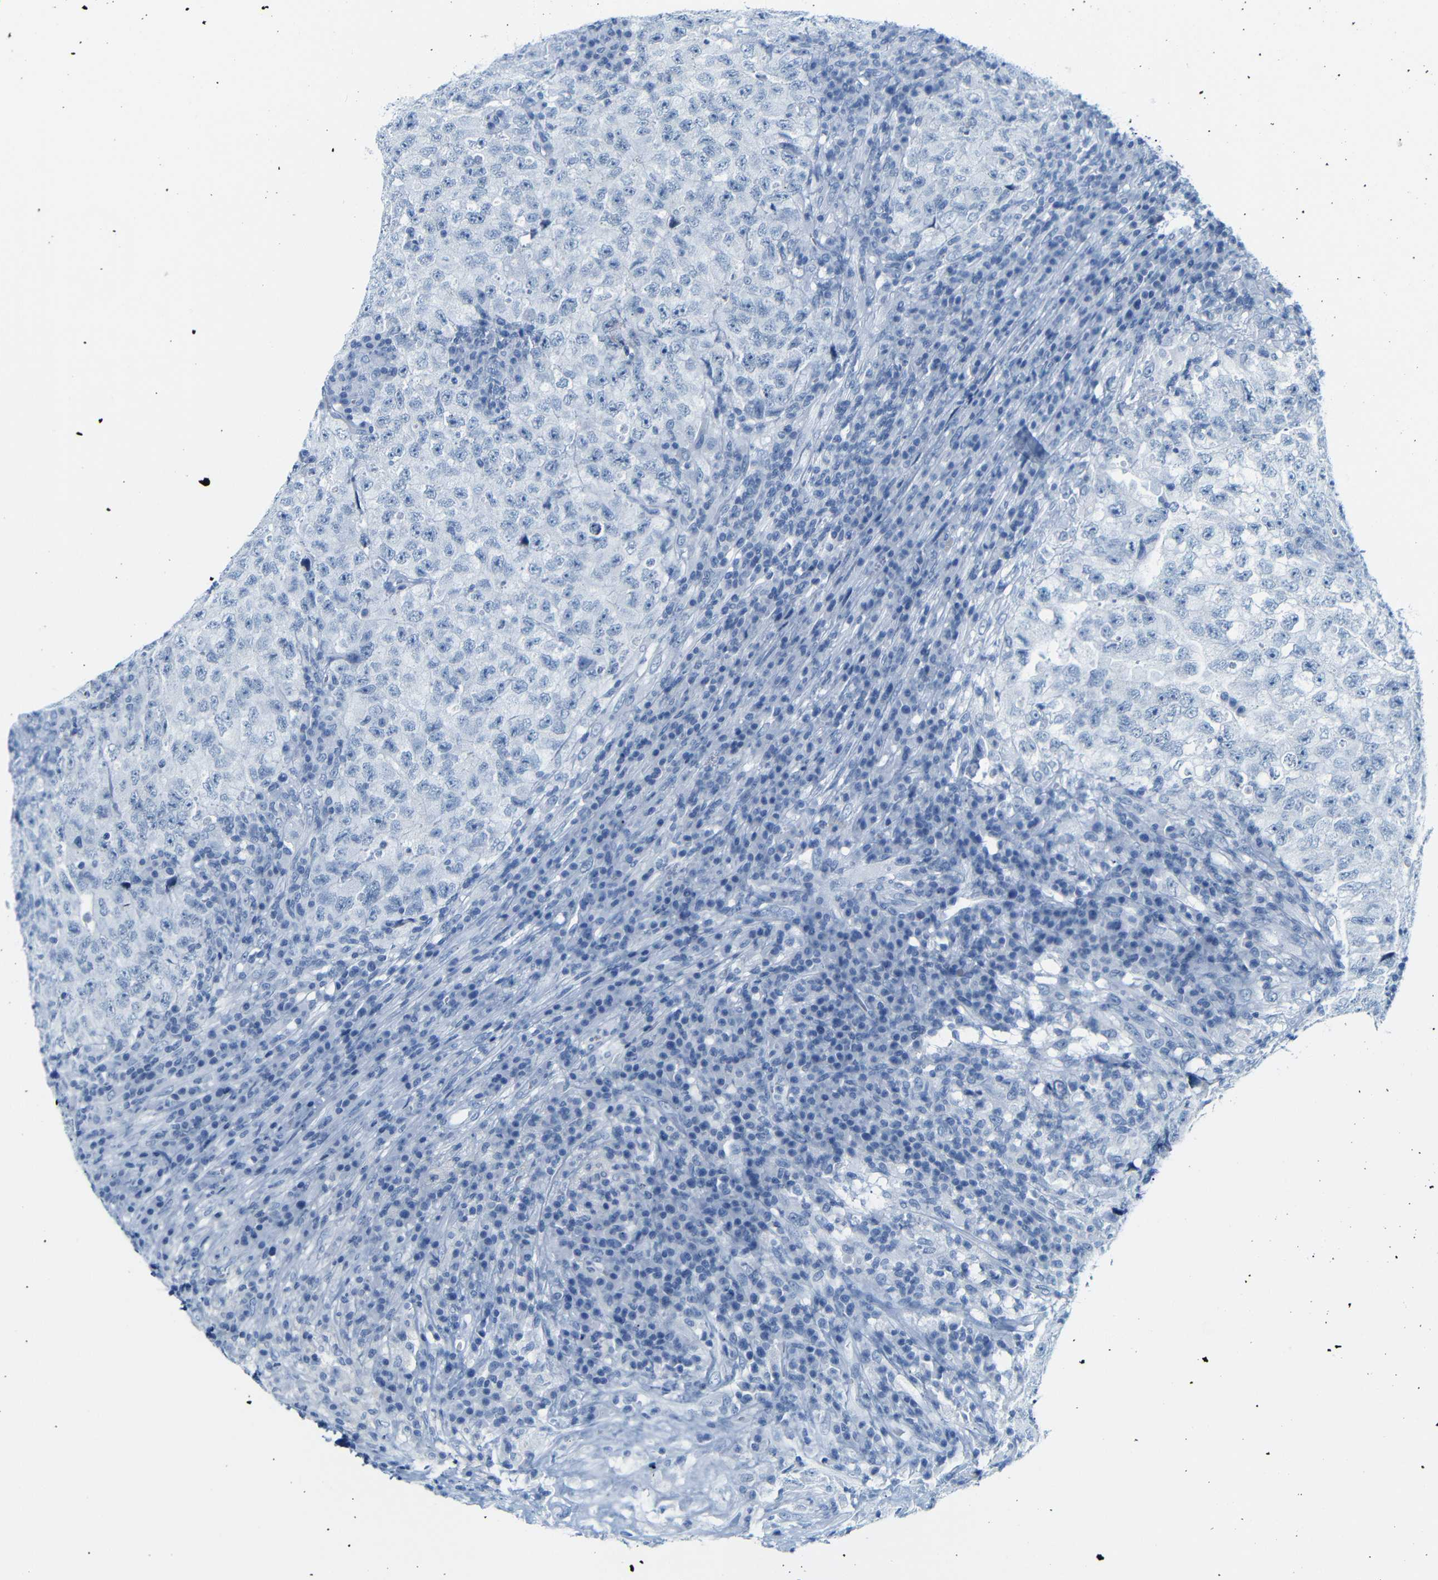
{"staining": {"intensity": "negative", "quantity": "none", "location": "none"}, "tissue": "testis cancer", "cell_type": "Tumor cells", "image_type": "cancer", "snomed": [{"axis": "morphology", "description": "Necrosis, NOS"}, {"axis": "morphology", "description": "Carcinoma, Embryonal, NOS"}, {"axis": "topography", "description": "Testis"}], "caption": "Immunohistochemical staining of human testis cancer (embryonal carcinoma) reveals no significant positivity in tumor cells.", "gene": "DYNAP", "patient": {"sex": "male", "age": 19}}